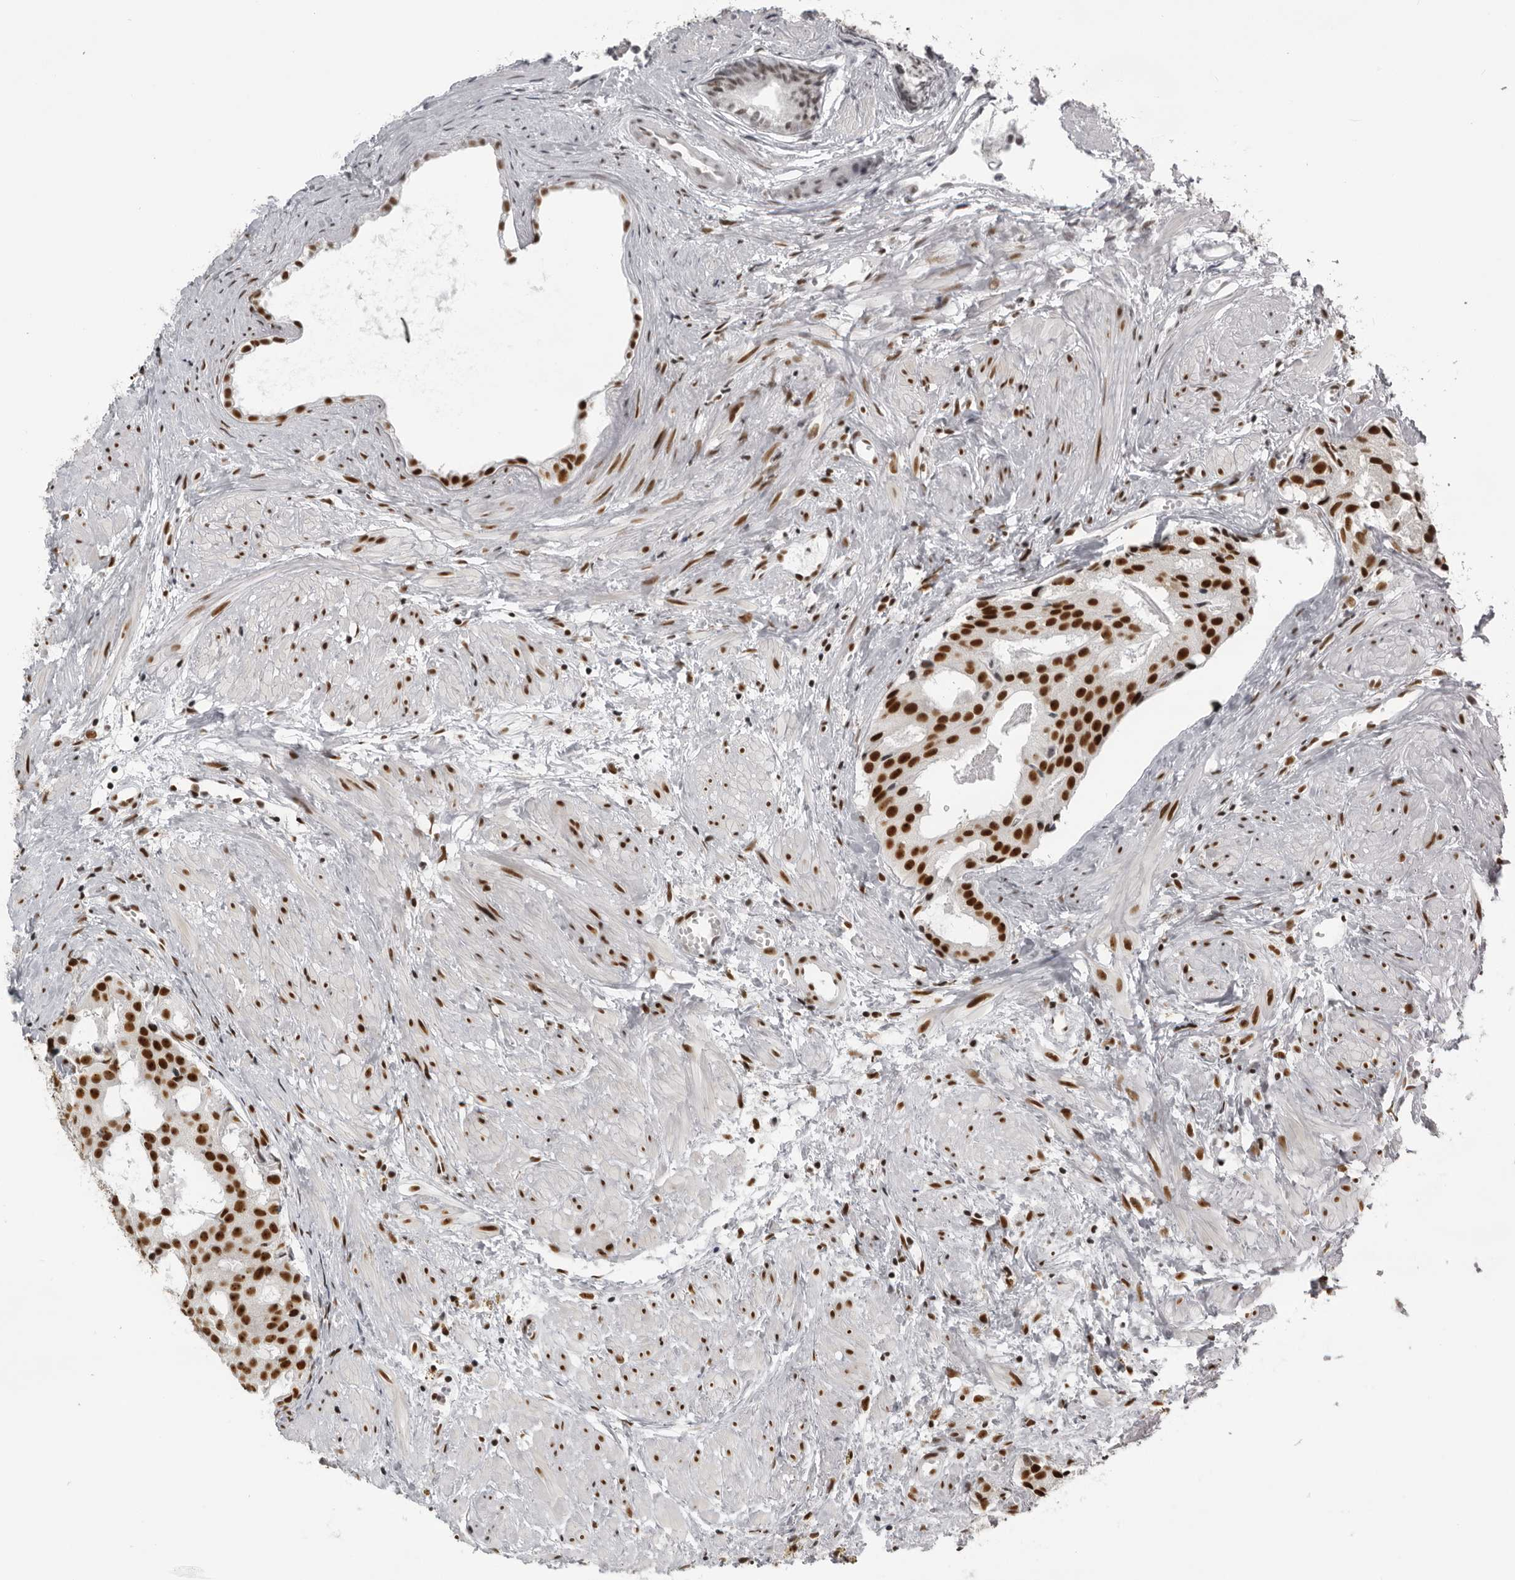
{"staining": {"intensity": "strong", "quantity": ">75%", "location": "nuclear"}, "tissue": "prostate cancer", "cell_type": "Tumor cells", "image_type": "cancer", "snomed": [{"axis": "morphology", "description": "Adenocarcinoma, Low grade"}, {"axis": "topography", "description": "Prostate"}], "caption": "Tumor cells reveal high levels of strong nuclear staining in approximately >75% of cells in human prostate cancer (adenocarcinoma (low-grade)).", "gene": "DHX9", "patient": {"sex": "male", "age": 88}}